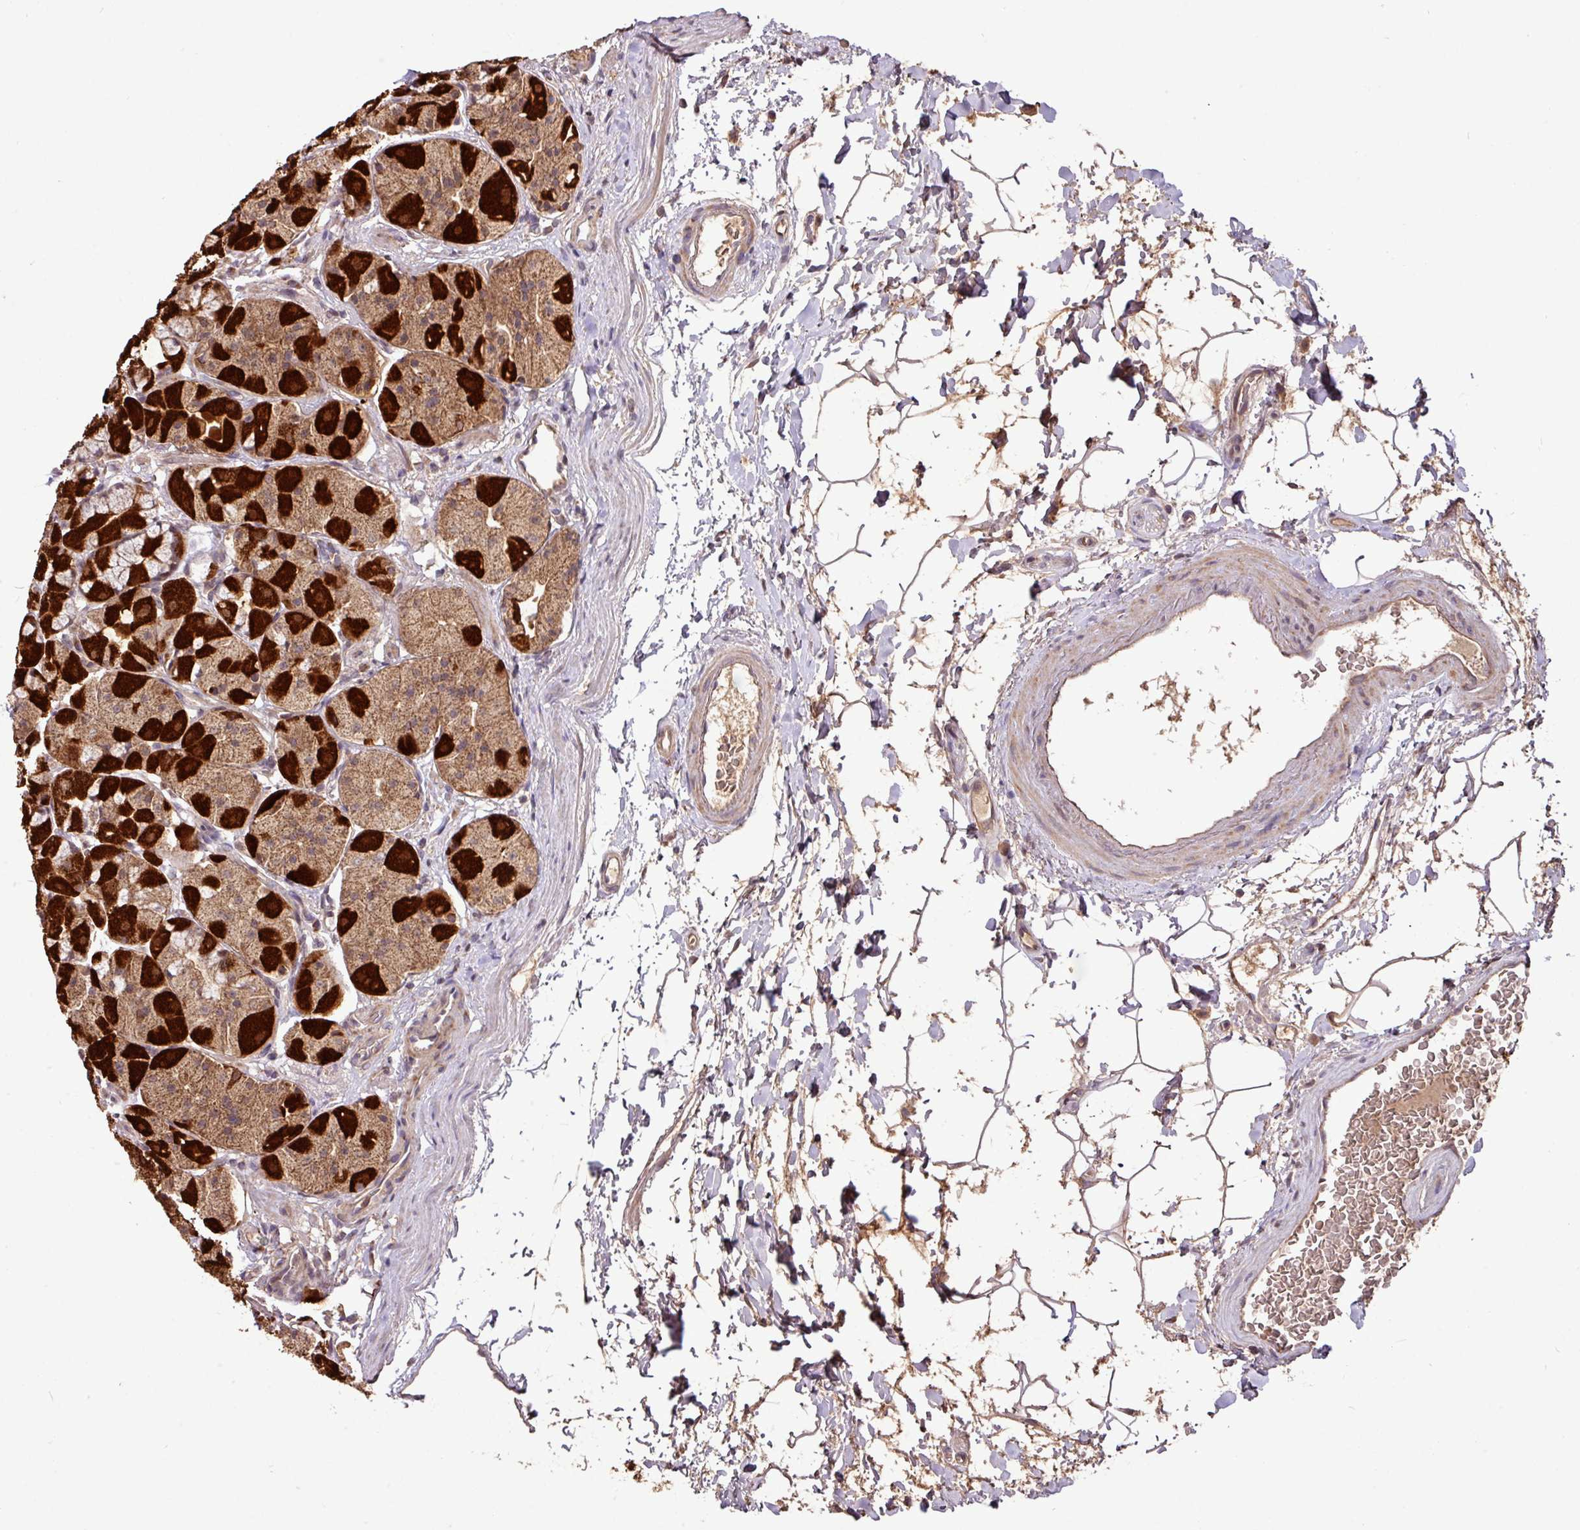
{"staining": {"intensity": "strong", "quantity": "25%-75%", "location": "cytoplasmic/membranous"}, "tissue": "stomach", "cell_type": "Glandular cells", "image_type": "normal", "snomed": [{"axis": "morphology", "description": "Normal tissue, NOS"}, {"axis": "topography", "description": "Stomach"}], "caption": "Immunohistochemical staining of benign human stomach demonstrates 25%-75% levels of strong cytoplasmic/membranous protein expression in approximately 25%-75% of glandular cells. The staining was performed using DAB, with brown indicating positive protein expression. Nuclei are stained blue with hematoxylin.", "gene": "YPEL1", "patient": {"sex": "male", "age": 57}}